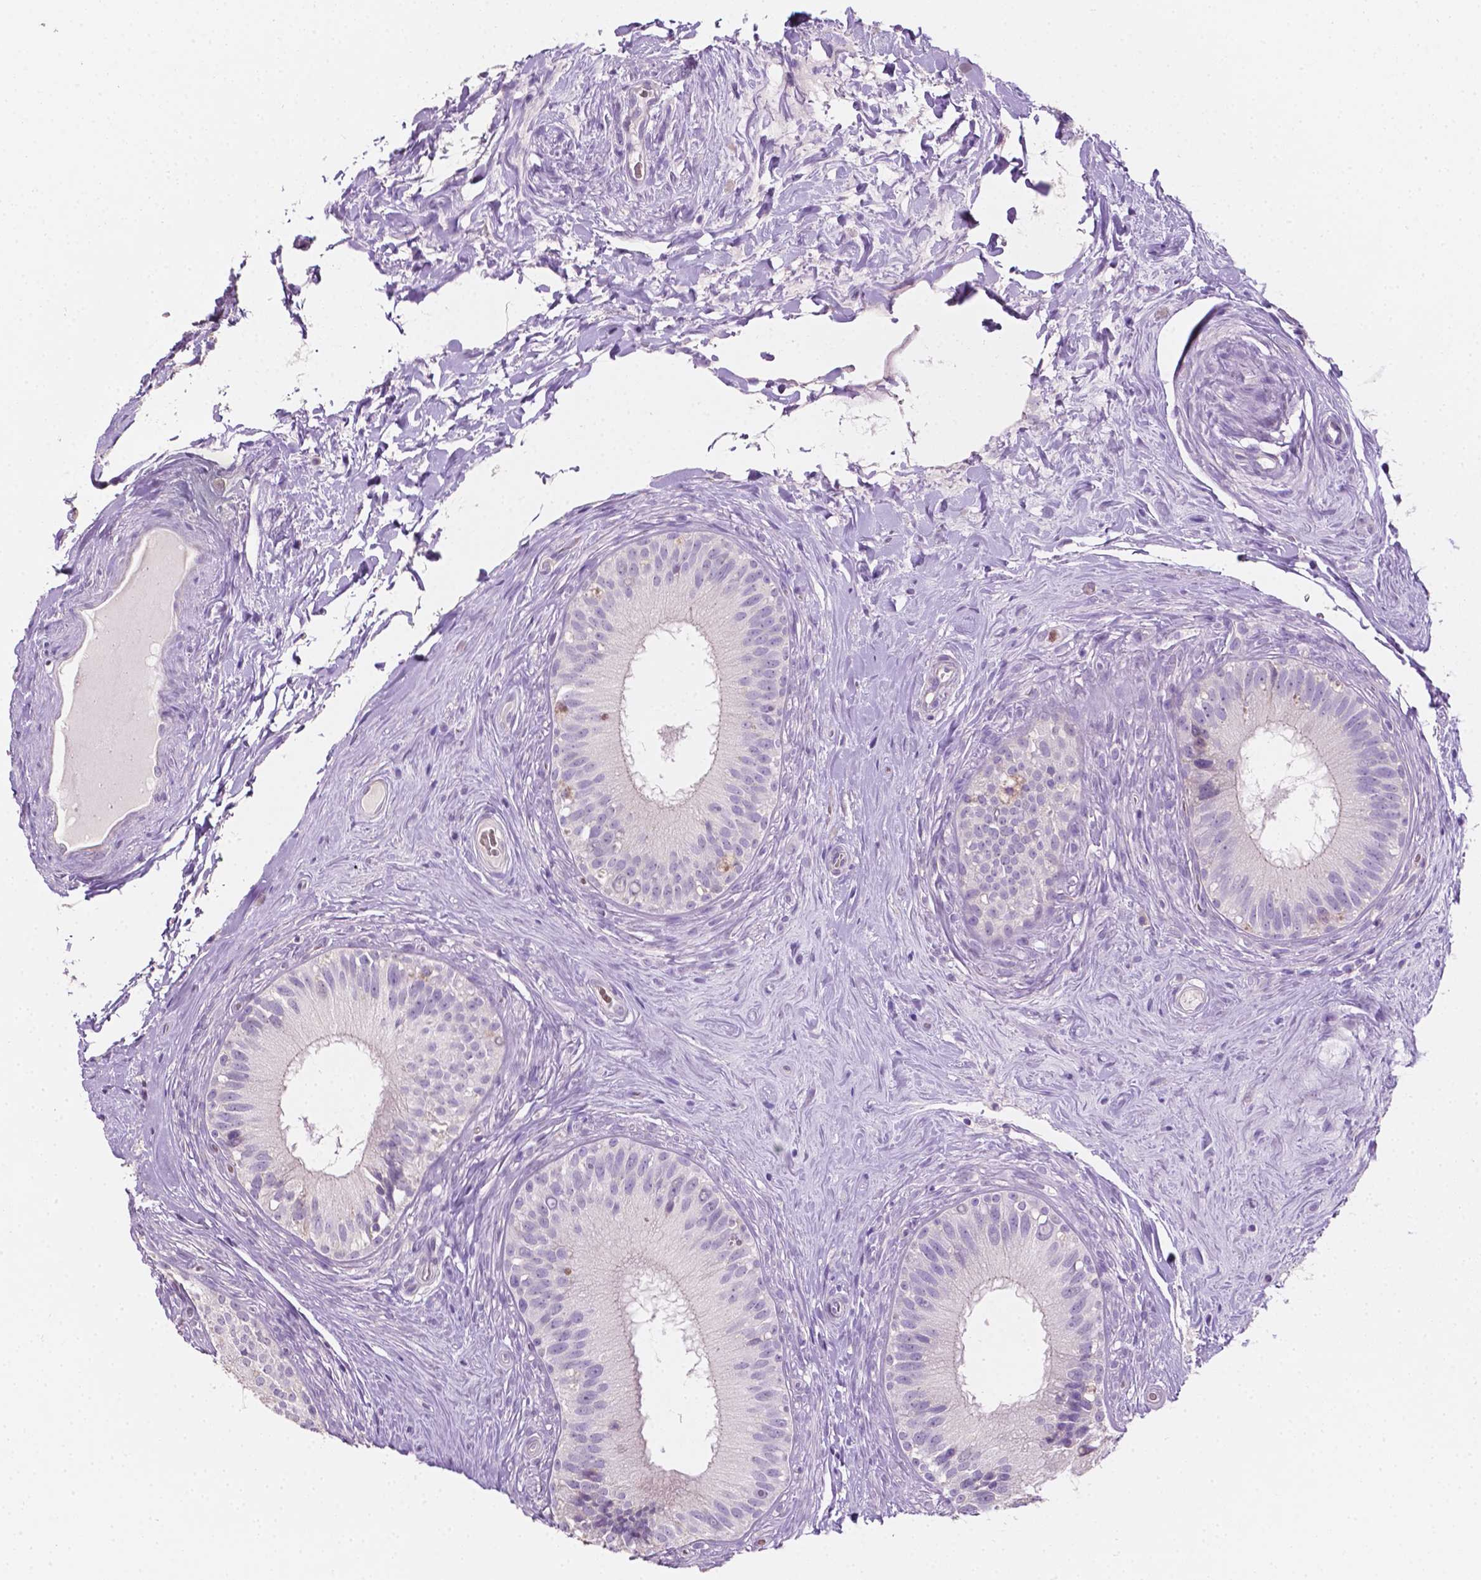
{"staining": {"intensity": "negative", "quantity": "none", "location": "none"}, "tissue": "epididymis", "cell_type": "Glandular cells", "image_type": "normal", "snomed": [{"axis": "morphology", "description": "Normal tissue, NOS"}, {"axis": "topography", "description": "Epididymis"}], "caption": "Human epididymis stained for a protein using immunohistochemistry (IHC) reveals no positivity in glandular cells.", "gene": "EGFR", "patient": {"sex": "male", "age": 59}}